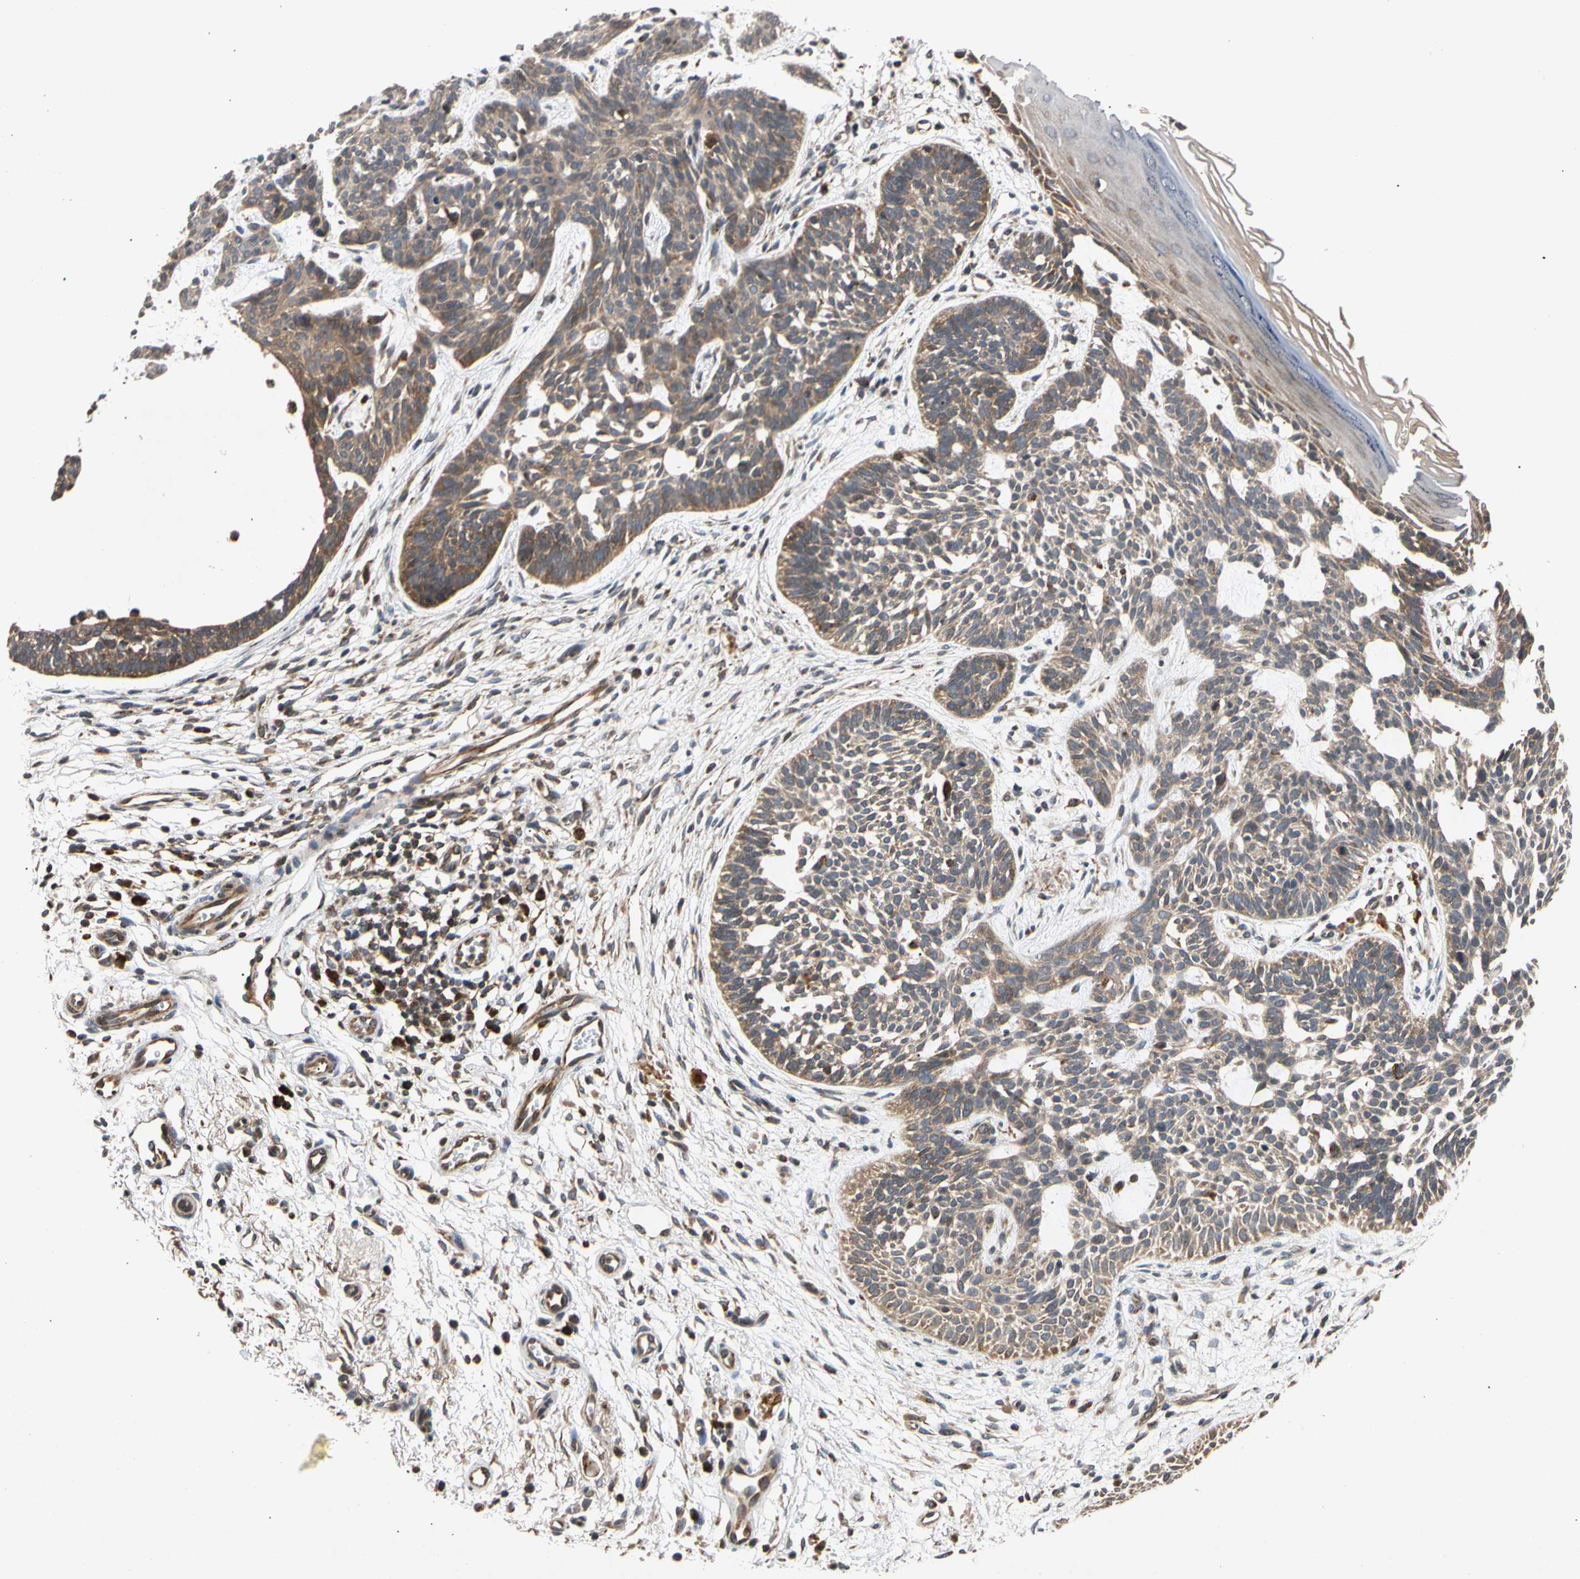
{"staining": {"intensity": "moderate", "quantity": ">75%", "location": "cytoplasmic/membranous"}, "tissue": "skin cancer", "cell_type": "Tumor cells", "image_type": "cancer", "snomed": [{"axis": "morphology", "description": "Normal tissue, NOS"}, {"axis": "morphology", "description": "Basal cell carcinoma"}, {"axis": "topography", "description": "Skin"}], "caption": "Skin cancer (basal cell carcinoma) tissue displays moderate cytoplasmic/membranous positivity in approximately >75% of tumor cells, visualized by immunohistochemistry. (brown staining indicates protein expression, while blue staining denotes nuclei).", "gene": "MRPS22", "patient": {"sex": "female", "age": 69}}